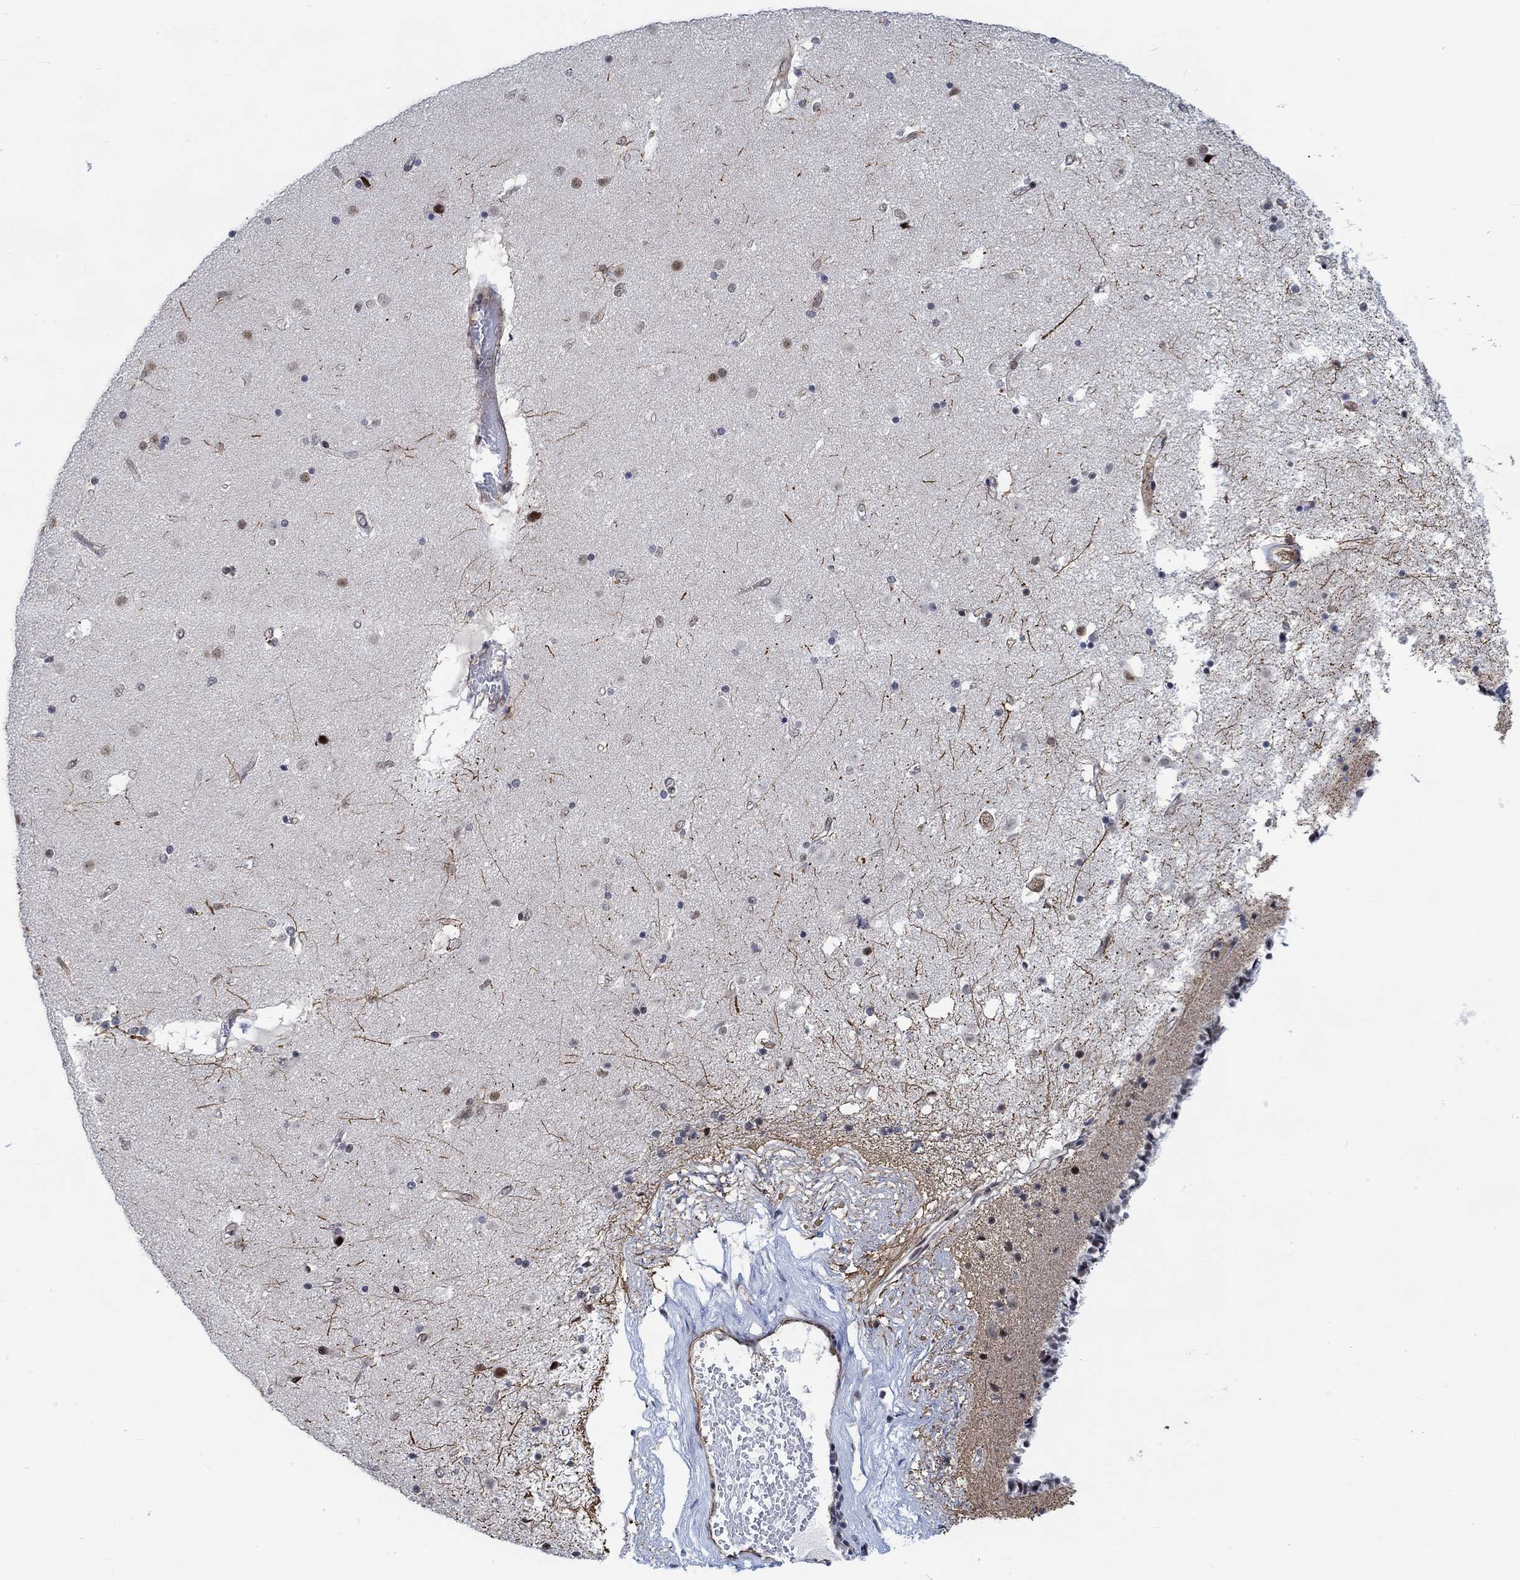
{"staining": {"intensity": "moderate", "quantity": "<25%", "location": "nuclear"}, "tissue": "caudate", "cell_type": "Glial cells", "image_type": "normal", "snomed": [{"axis": "morphology", "description": "Normal tissue, NOS"}, {"axis": "topography", "description": "Lateral ventricle wall"}], "caption": "Protein analysis of benign caudate demonstrates moderate nuclear staining in about <25% of glial cells.", "gene": "KCNH8", "patient": {"sex": "female", "age": 71}}